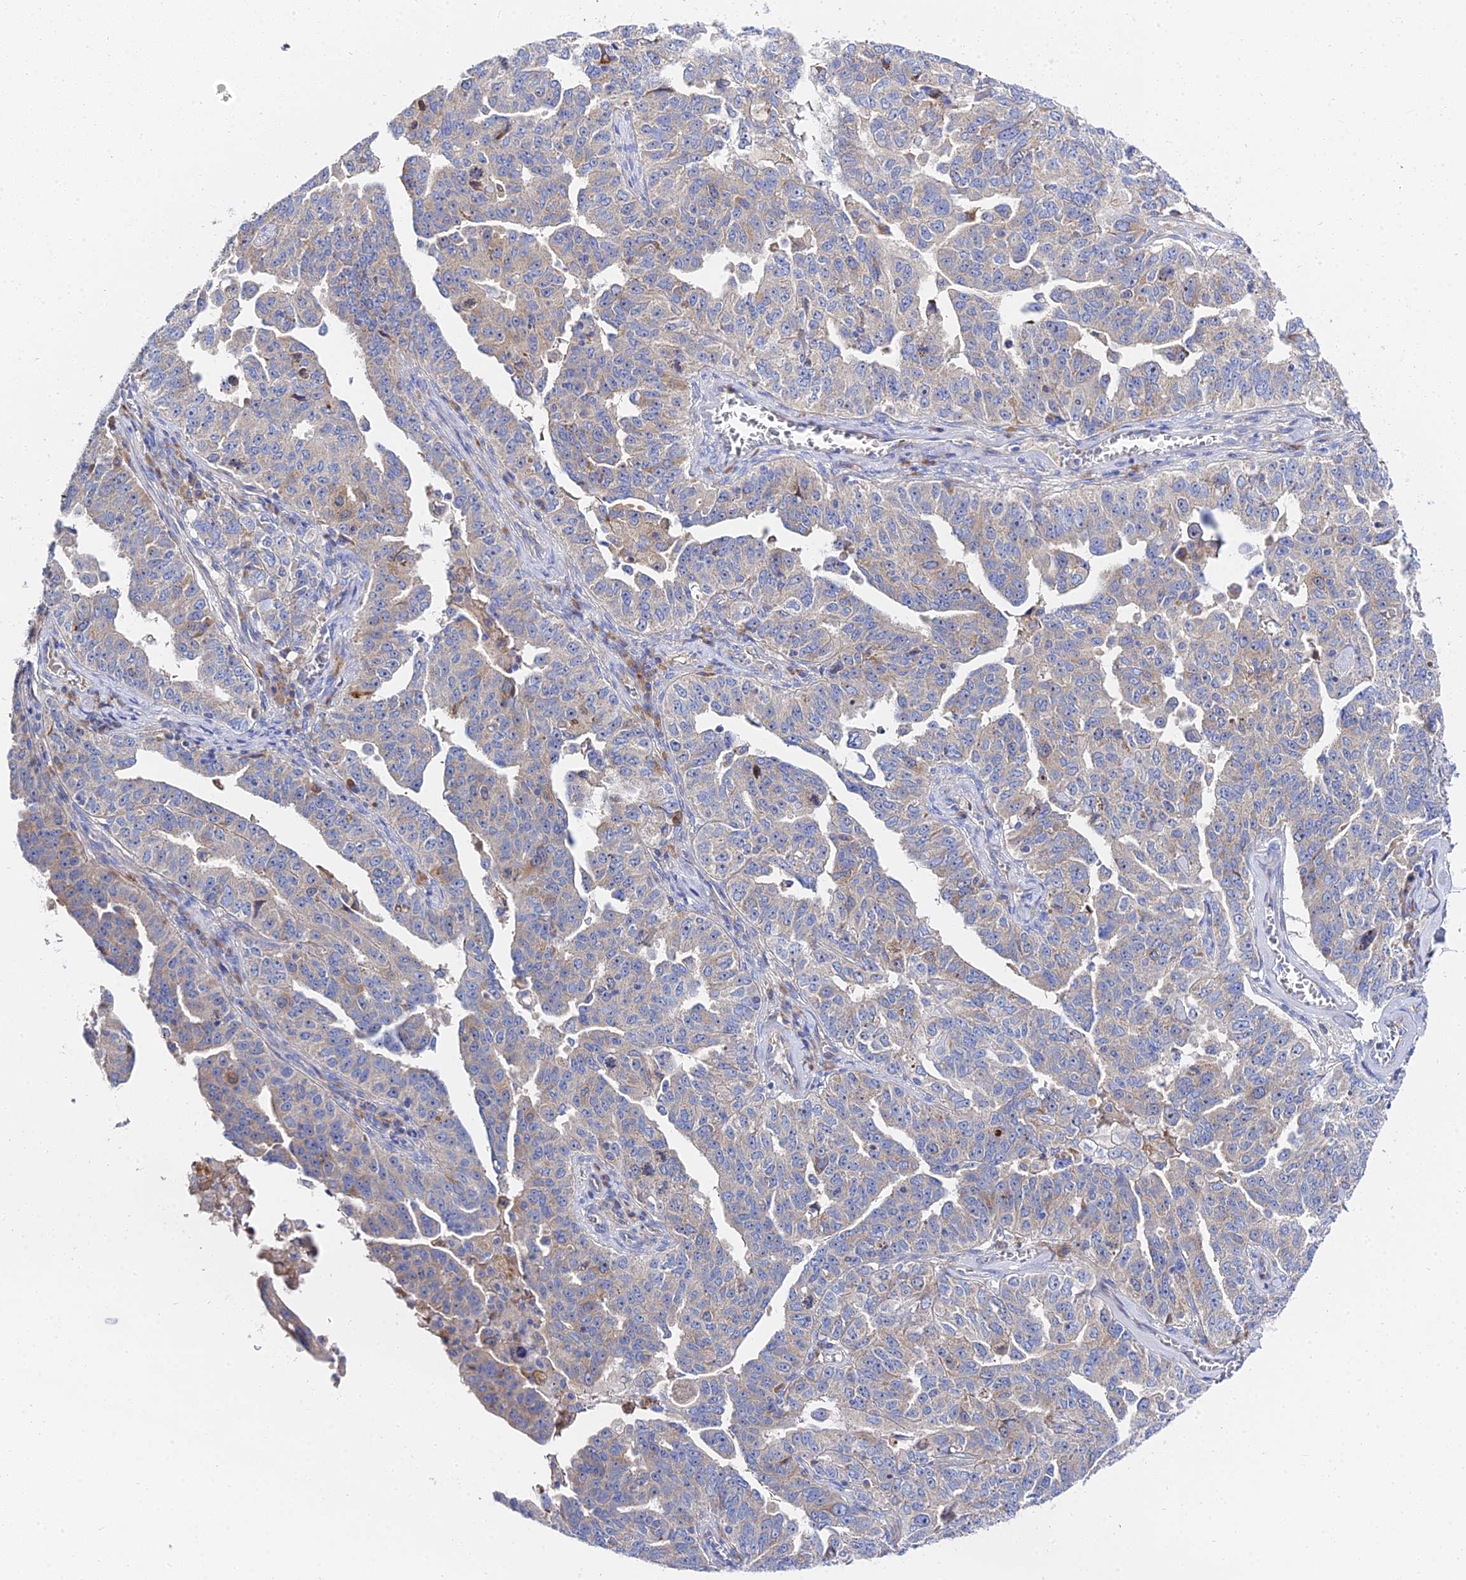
{"staining": {"intensity": "weak", "quantity": "25%-75%", "location": "cytoplasmic/membranous"}, "tissue": "ovarian cancer", "cell_type": "Tumor cells", "image_type": "cancer", "snomed": [{"axis": "morphology", "description": "Carcinoma, endometroid"}, {"axis": "topography", "description": "Ovary"}], "caption": "DAB immunohistochemical staining of ovarian endometroid carcinoma shows weak cytoplasmic/membranous protein positivity in approximately 25%-75% of tumor cells. (Brightfield microscopy of DAB IHC at high magnification).", "gene": "PTTG1", "patient": {"sex": "female", "age": 62}}